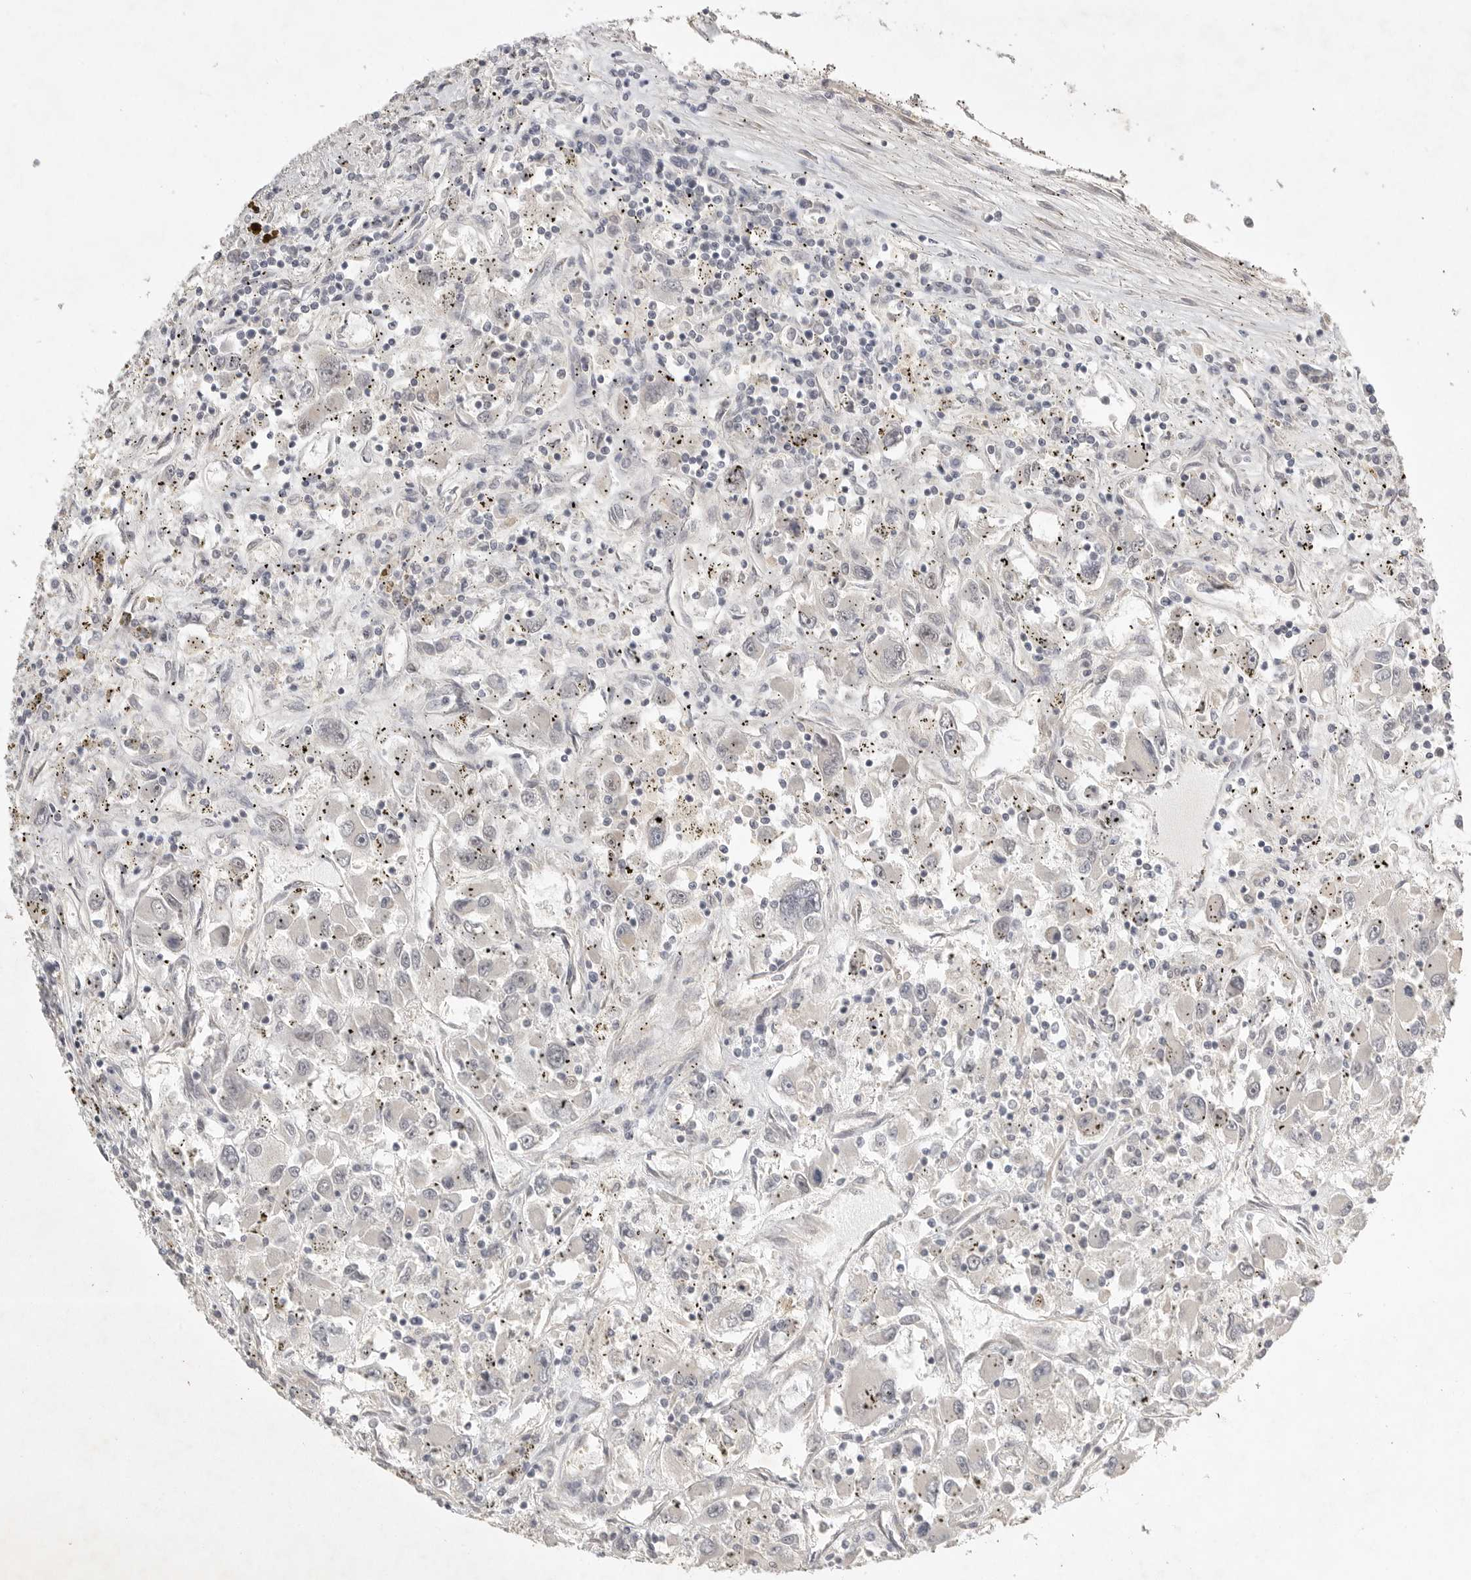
{"staining": {"intensity": "negative", "quantity": "none", "location": "none"}, "tissue": "renal cancer", "cell_type": "Tumor cells", "image_type": "cancer", "snomed": [{"axis": "morphology", "description": "Adenocarcinoma, NOS"}, {"axis": "topography", "description": "Kidney"}], "caption": "Immunohistochemical staining of renal cancer (adenocarcinoma) demonstrates no significant staining in tumor cells.", "gene": "POMP", "patient": {"sex": "female", "age": 52}}